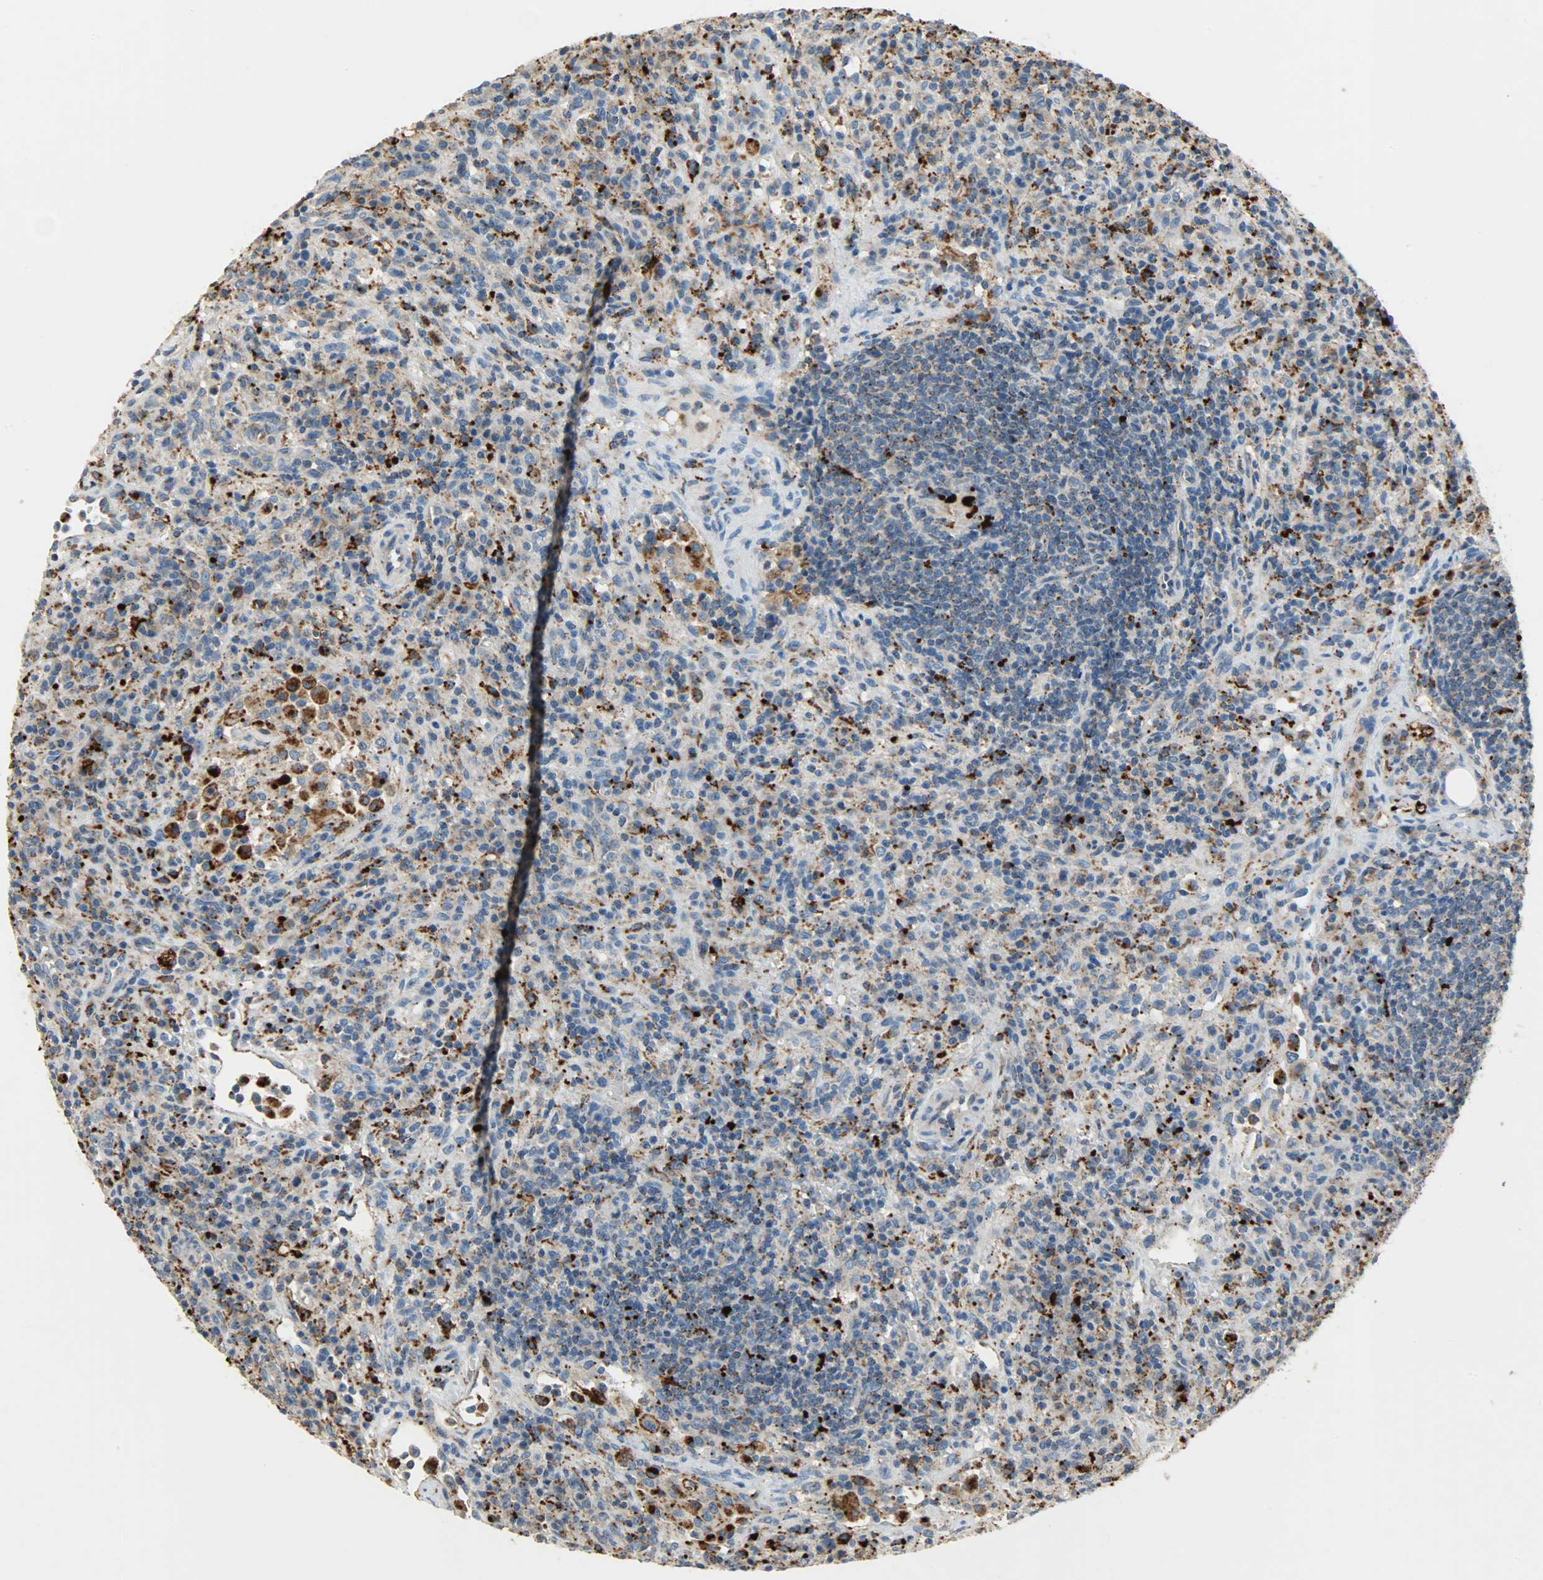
{"staining": {"intensity": "strong", "quantity": "25%-75%", "location": "cytoplasmic/membranous"}, "tissue": "lymphoma", "cell_type": "Tumor cells", "image_type": "cancer", "snomed": [{"axis": "morphology", "description": "Hodgkin's disease, NOS"}, {"axis": "topography", "description": "Lymph node"}], "caption": "The immunohistochemical stain highlights strong cytoplasmic/membranous positivity in tumor cells of Hodgkin's disease tissue.", "gene": "ASAH1", "patient": {"sex": "male", "age": 65}}